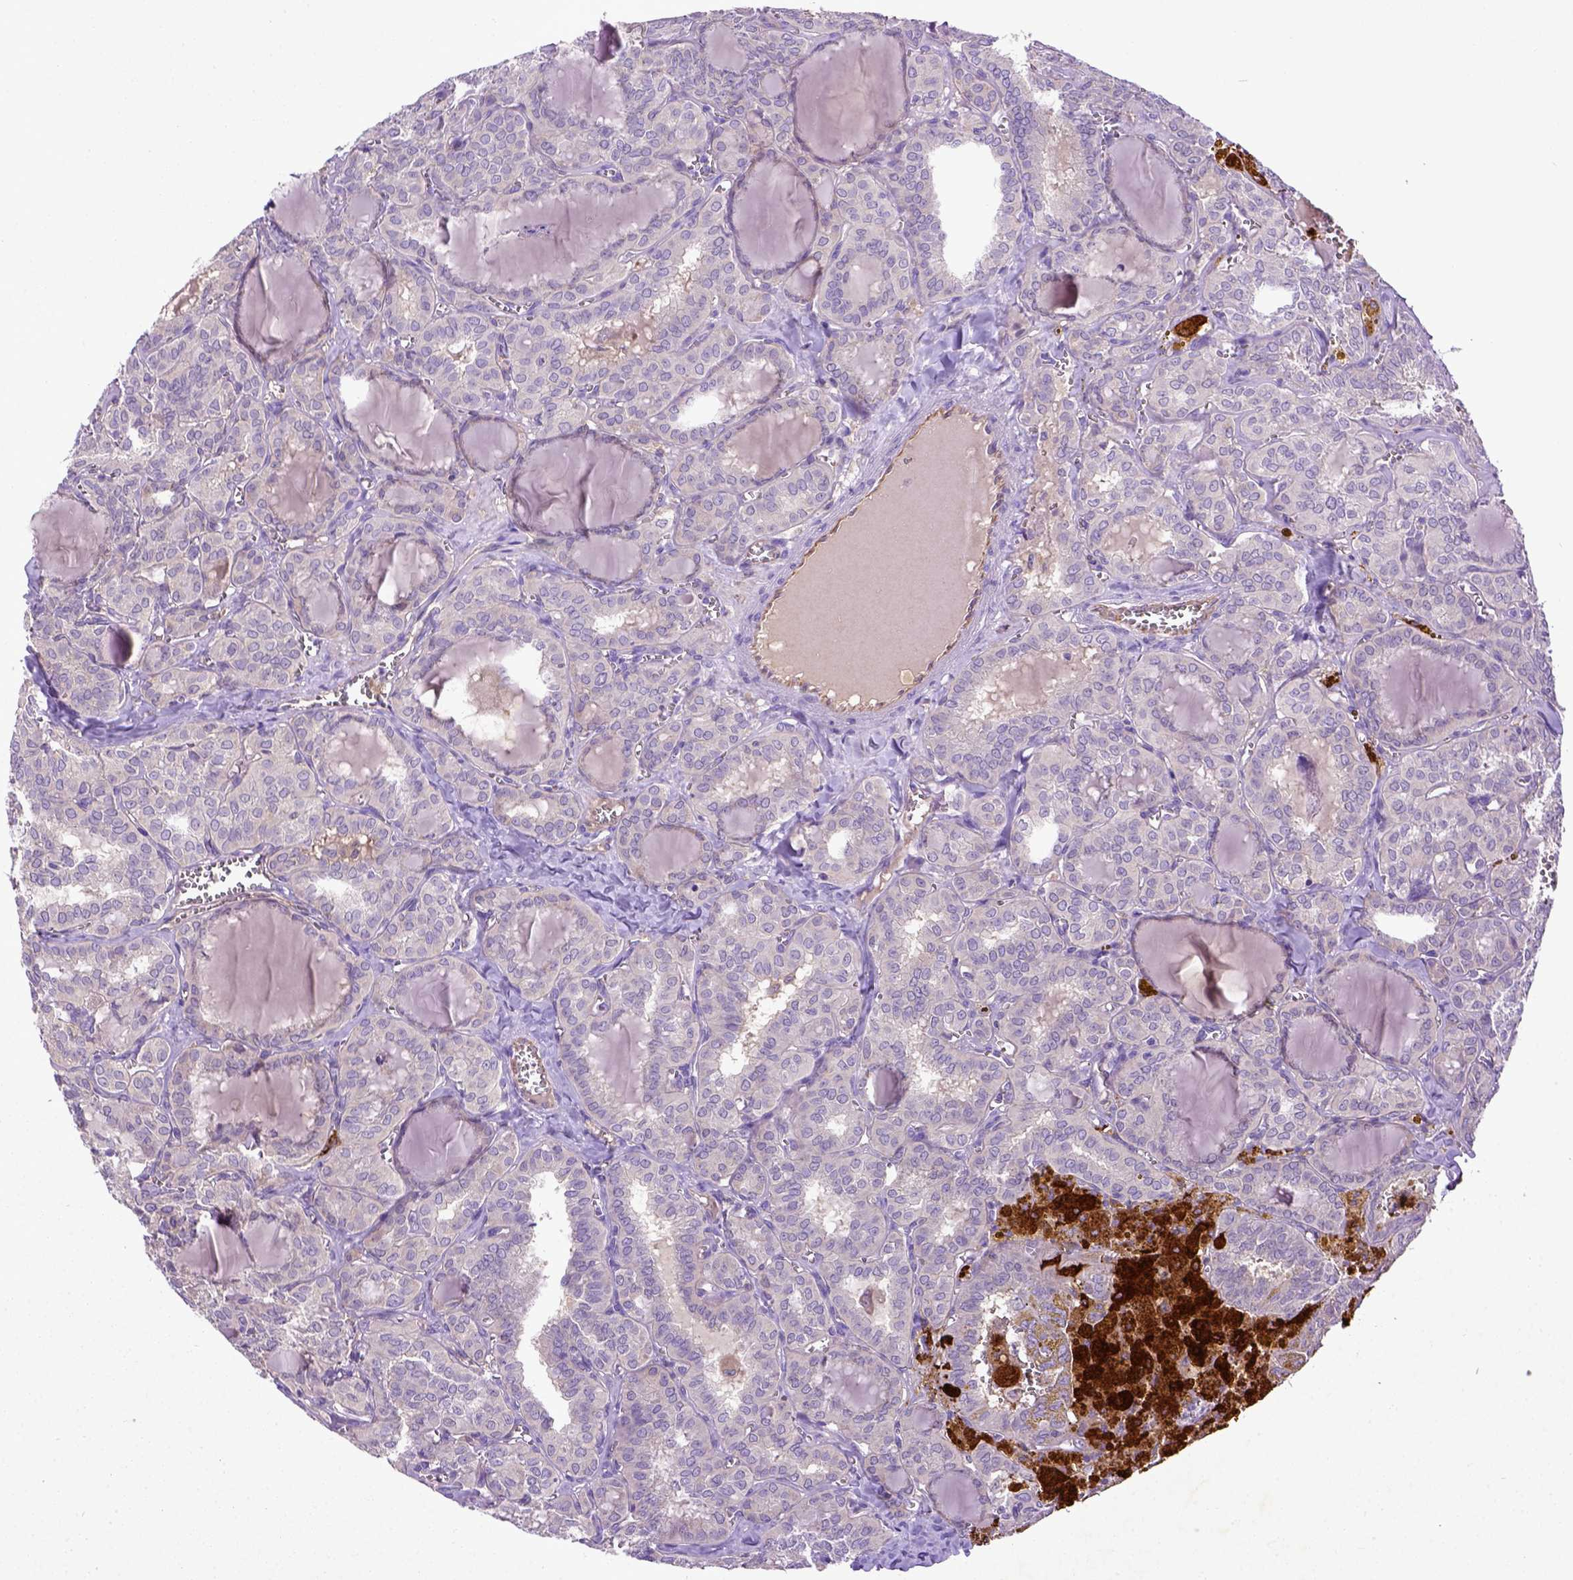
{"staining": {"intensity": "negative", "quantity": "none", "location": "none"}, "tissue": "thyroid cancer", "cell_type": "Tumor cells", "image_type": "cancer", "snomed": [{"axis": "morphology", "description": "Papillary adenocarcinoma, NOS"}, {"axis": "topography", "description": "Thyroid gland"}], "caption": "Tumor cells show no significant expression in papillary adenocarcinoma (thyroid).", "gene": "DEPDC1B", "patient": {"sex": "female", "age": 41}}